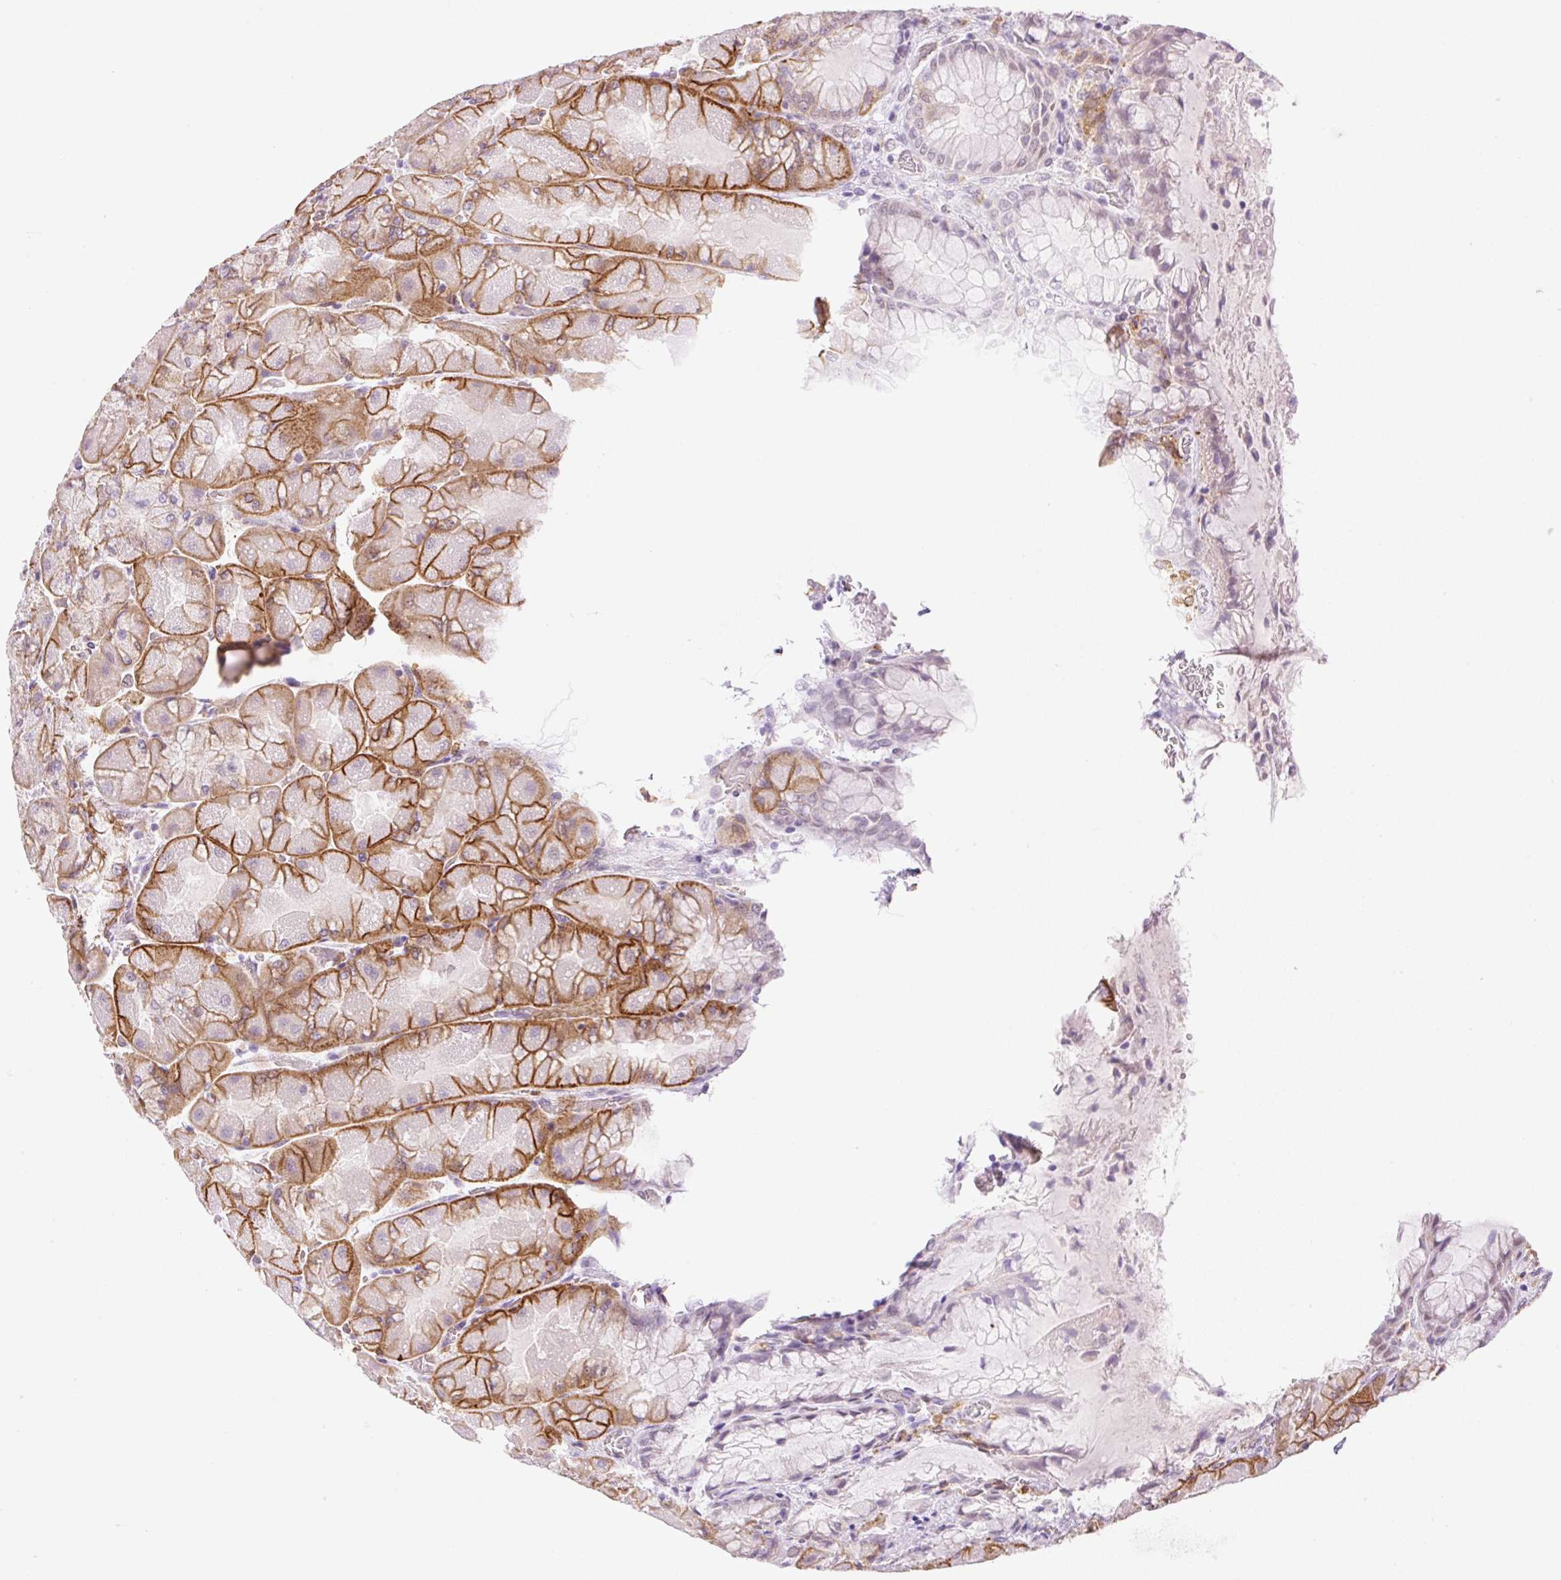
{"staining": {"intensity": "strong", "quantity": "25%-75%", "location": "cytoplasmic/membranous,nuclear"}, "tissue": "stomach", "cell_type": "Glandular cells", "image_type": "normal", "snomed": [{"axis": "morphology", "description": "Normal tissue, NOS"}, {"axis": "topography", "description": "Stomach"}], "caption": "Stomach stained with DAB (3,3'-diaminobenzidine) IHC reveals high levels of strong cytoplasmic/membranous,nuclear expression in about 25%-75% of glandular cells.", "gene": "PALM3", "patient": {"sex": "female", "age": 61}}